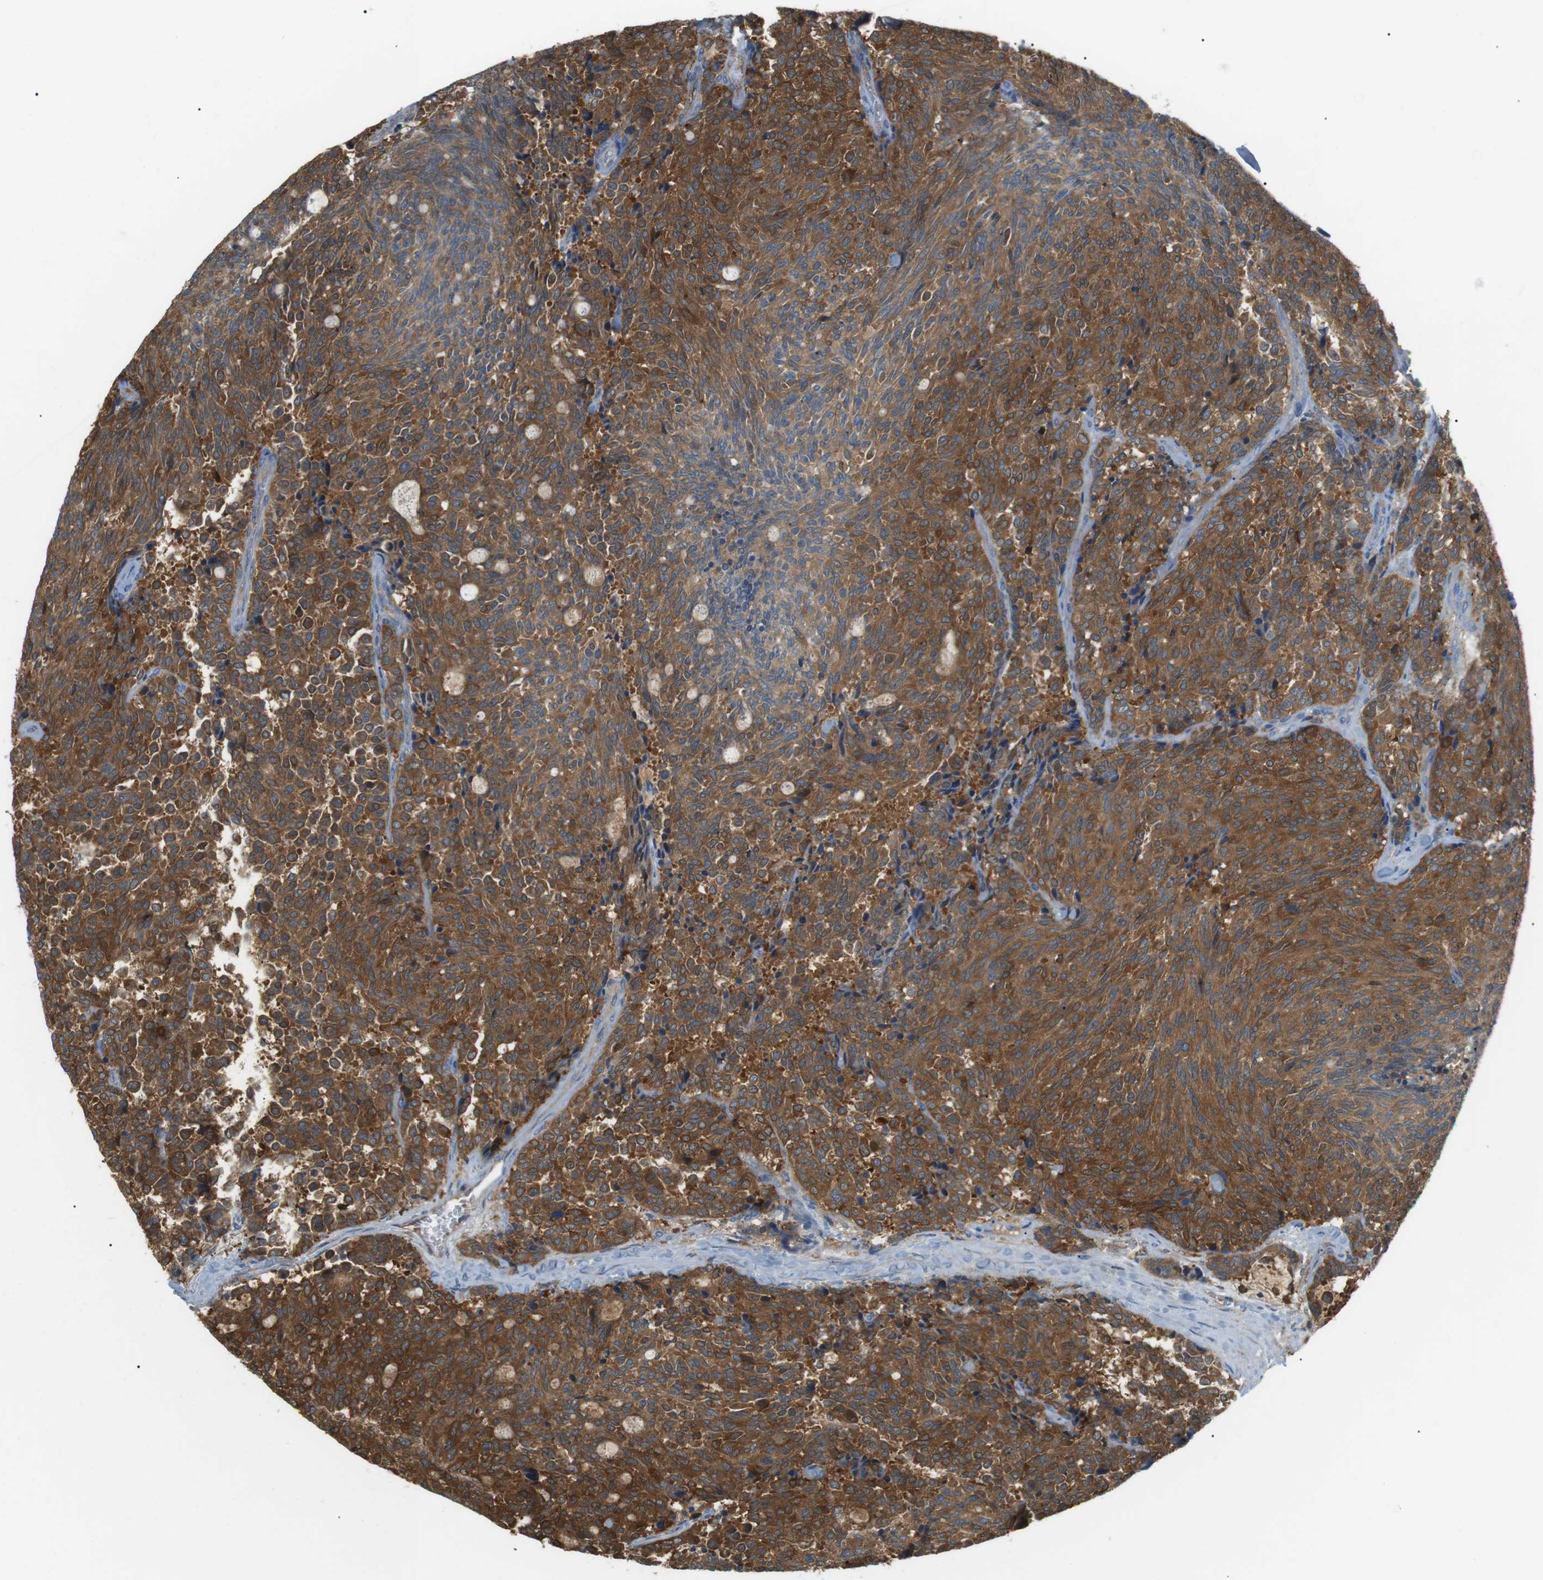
{"staining": {"intensity": "strong", "quantity": ">75%", "location": "cytoplasmic/membranous"}, "tissue": "carcinoid", "cell_type": "Tumor cells", "image_type": "cancer", "snomed": [{"axis": "morphology", "description": "Carcinoid, malignant, NOS"}, {"axis": "topography", "description": "Pancreas"}], "caption": "A brown stain shows strong cytoplasmic/membranous expression of a protein in human carcinoid (malignant) tumor cells.", "gene": "PEPD", "patient": {"sex": "female", "age": 54}}